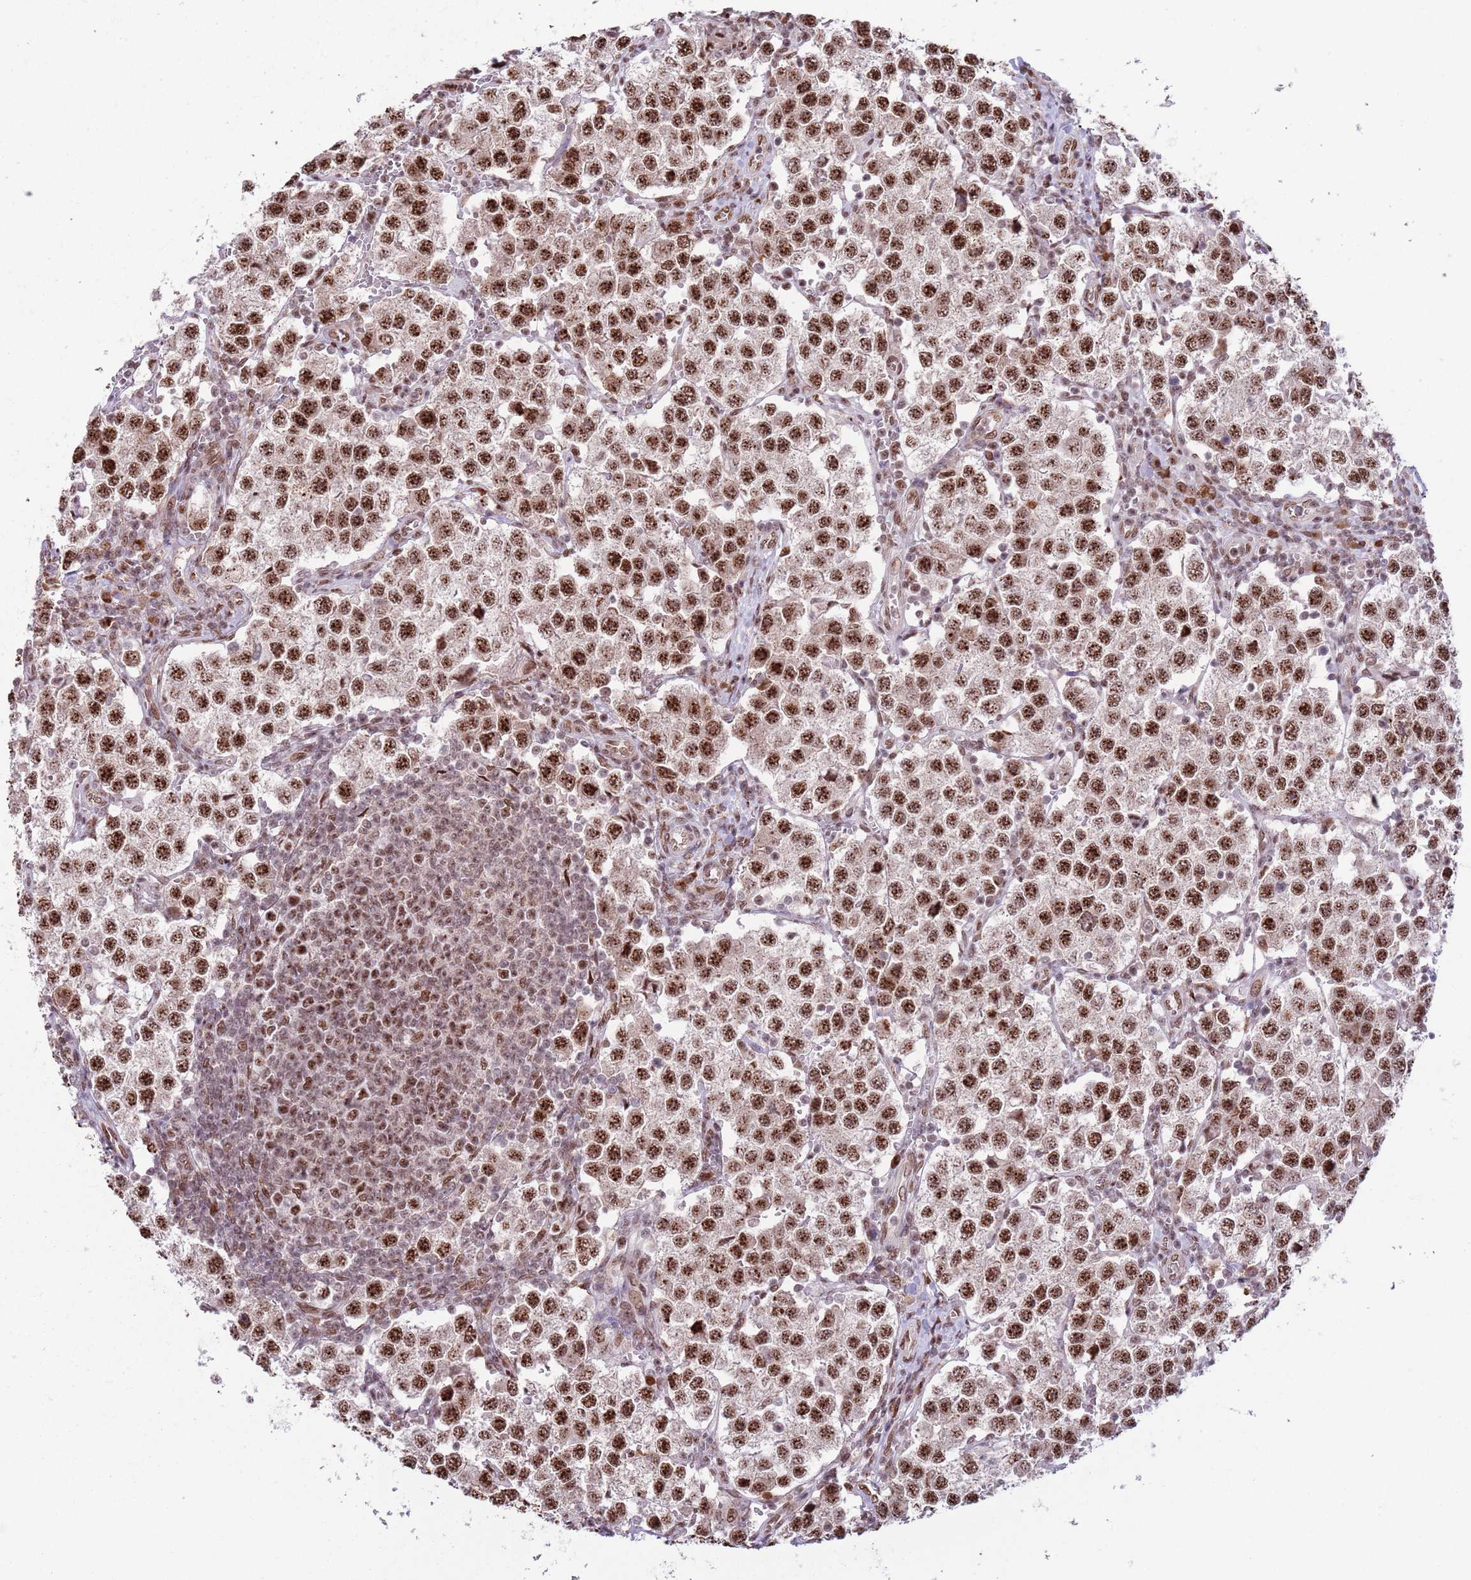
{"staining": {"intensity": "strong", "quantity": ">75%", "location": "nuclear"}, "tissue": "testis cancer", "cell_type": "Tumor cells", "image_type": "cancer", "snomed": [{"axis": "morphology", "description": "Seminoma, NOS"}, {"axis": "topography", "description": "Testis"}], "caption": "This is a micrograph of IHC staining of testis cancer (seminoma), which shows strong expression in the nuclear of tumor cells.", "gene": "SIPA1L3", "patient": {"sex": "male", "age": 37}}